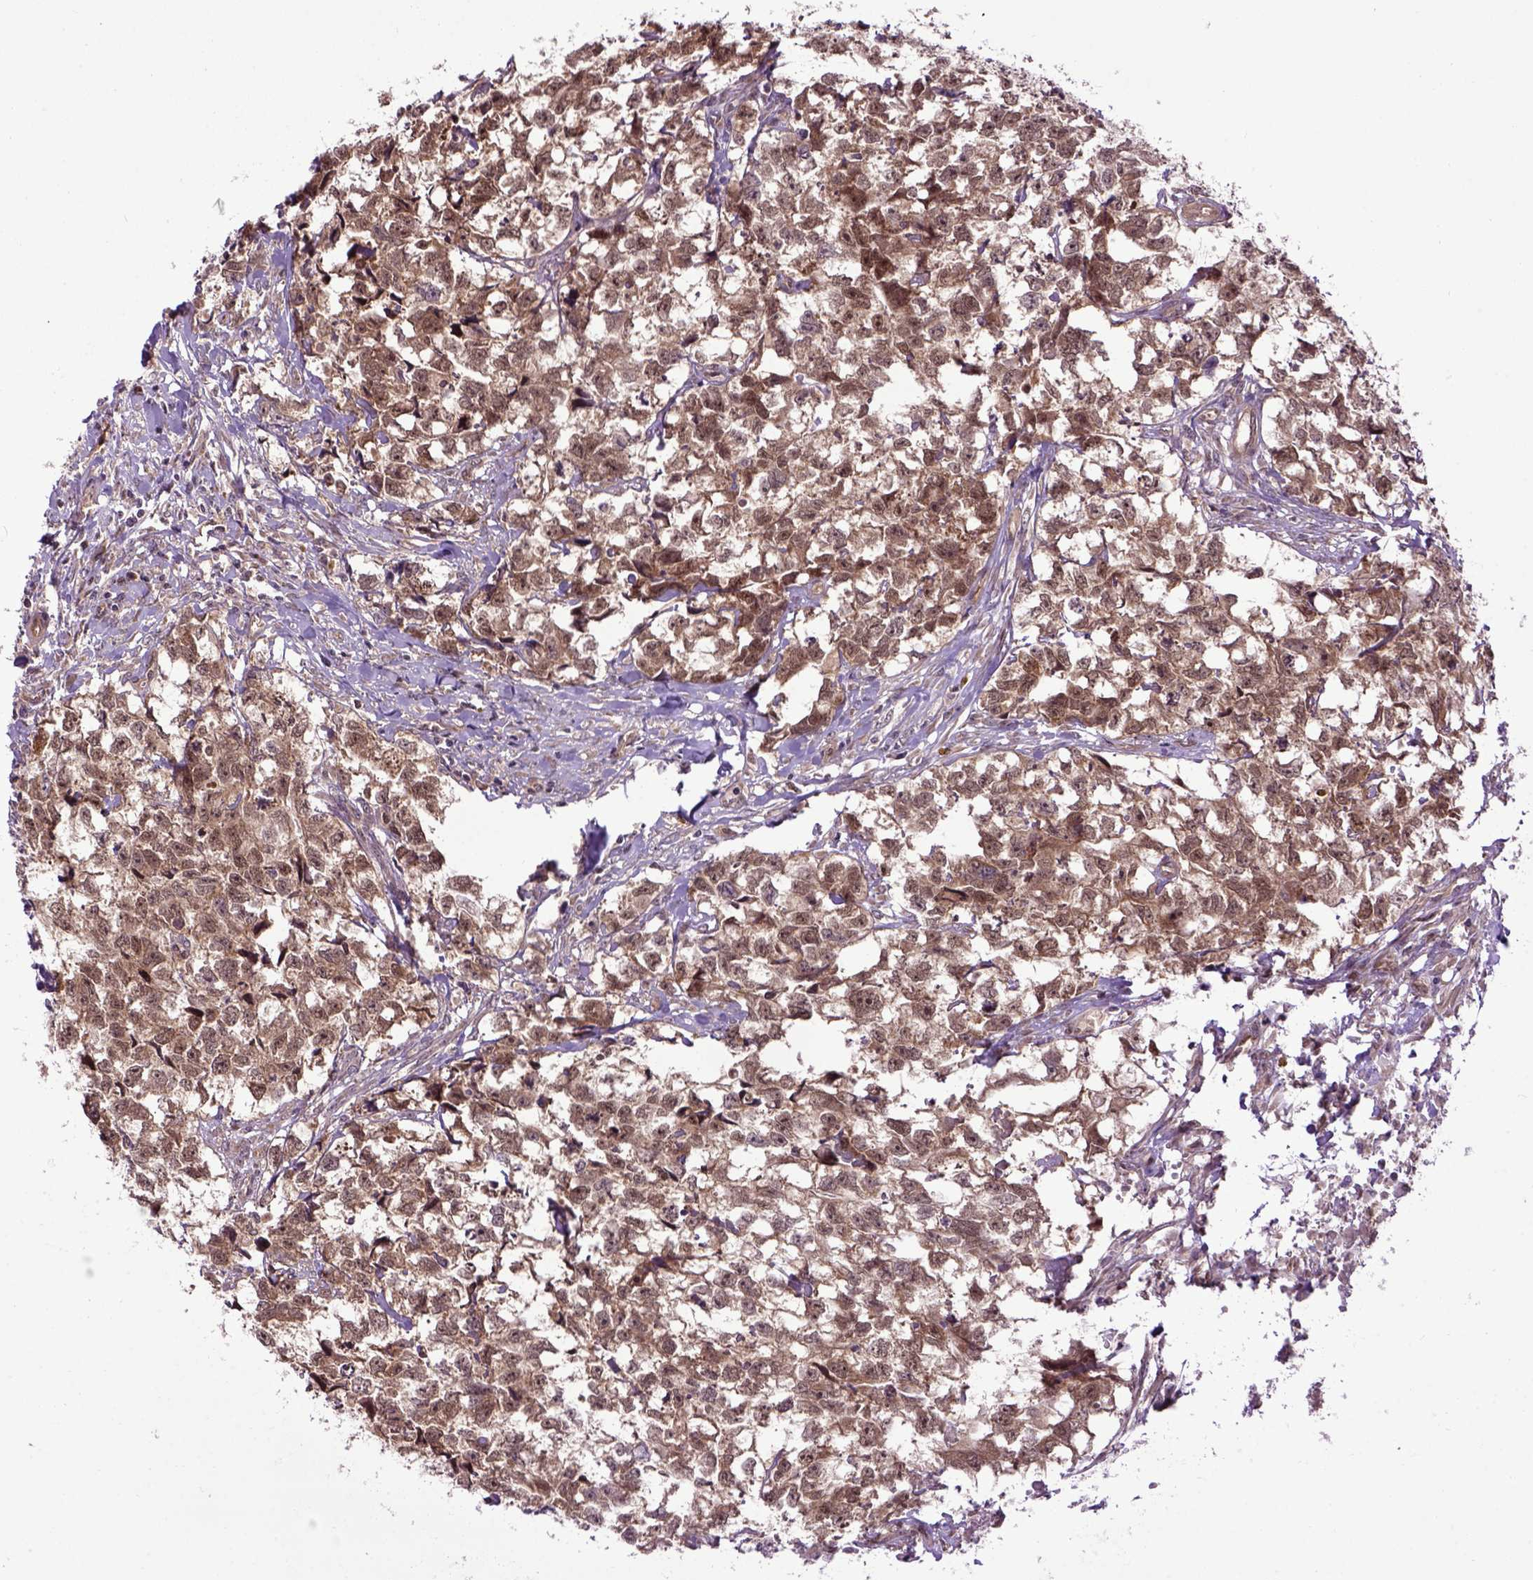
{"staining": {"intensity": "moderate", "quantity": ">75%", "location": "cytoplasmic/membranous,nuclear"}, "tissue": "testis cancer", "cell_type": "Tumor cells", "image_type": "cancer", "snomed": [{"axis": "morphology", "description": "Carcinoma, Embryonal, NOS"}, {"axis": "morphology", "description": "Teratoma, malignant, NOS"}, {"axis": "topography", "description": "Testis"}], "caption": "Testis cancer stained with a brown dye displays moderate cytoplasmic/membranous and nuclear positive positivity in approximately >75% of tumor cells.", "gene": "WDR48", "patient": {"sex": "male", "age": 44}}